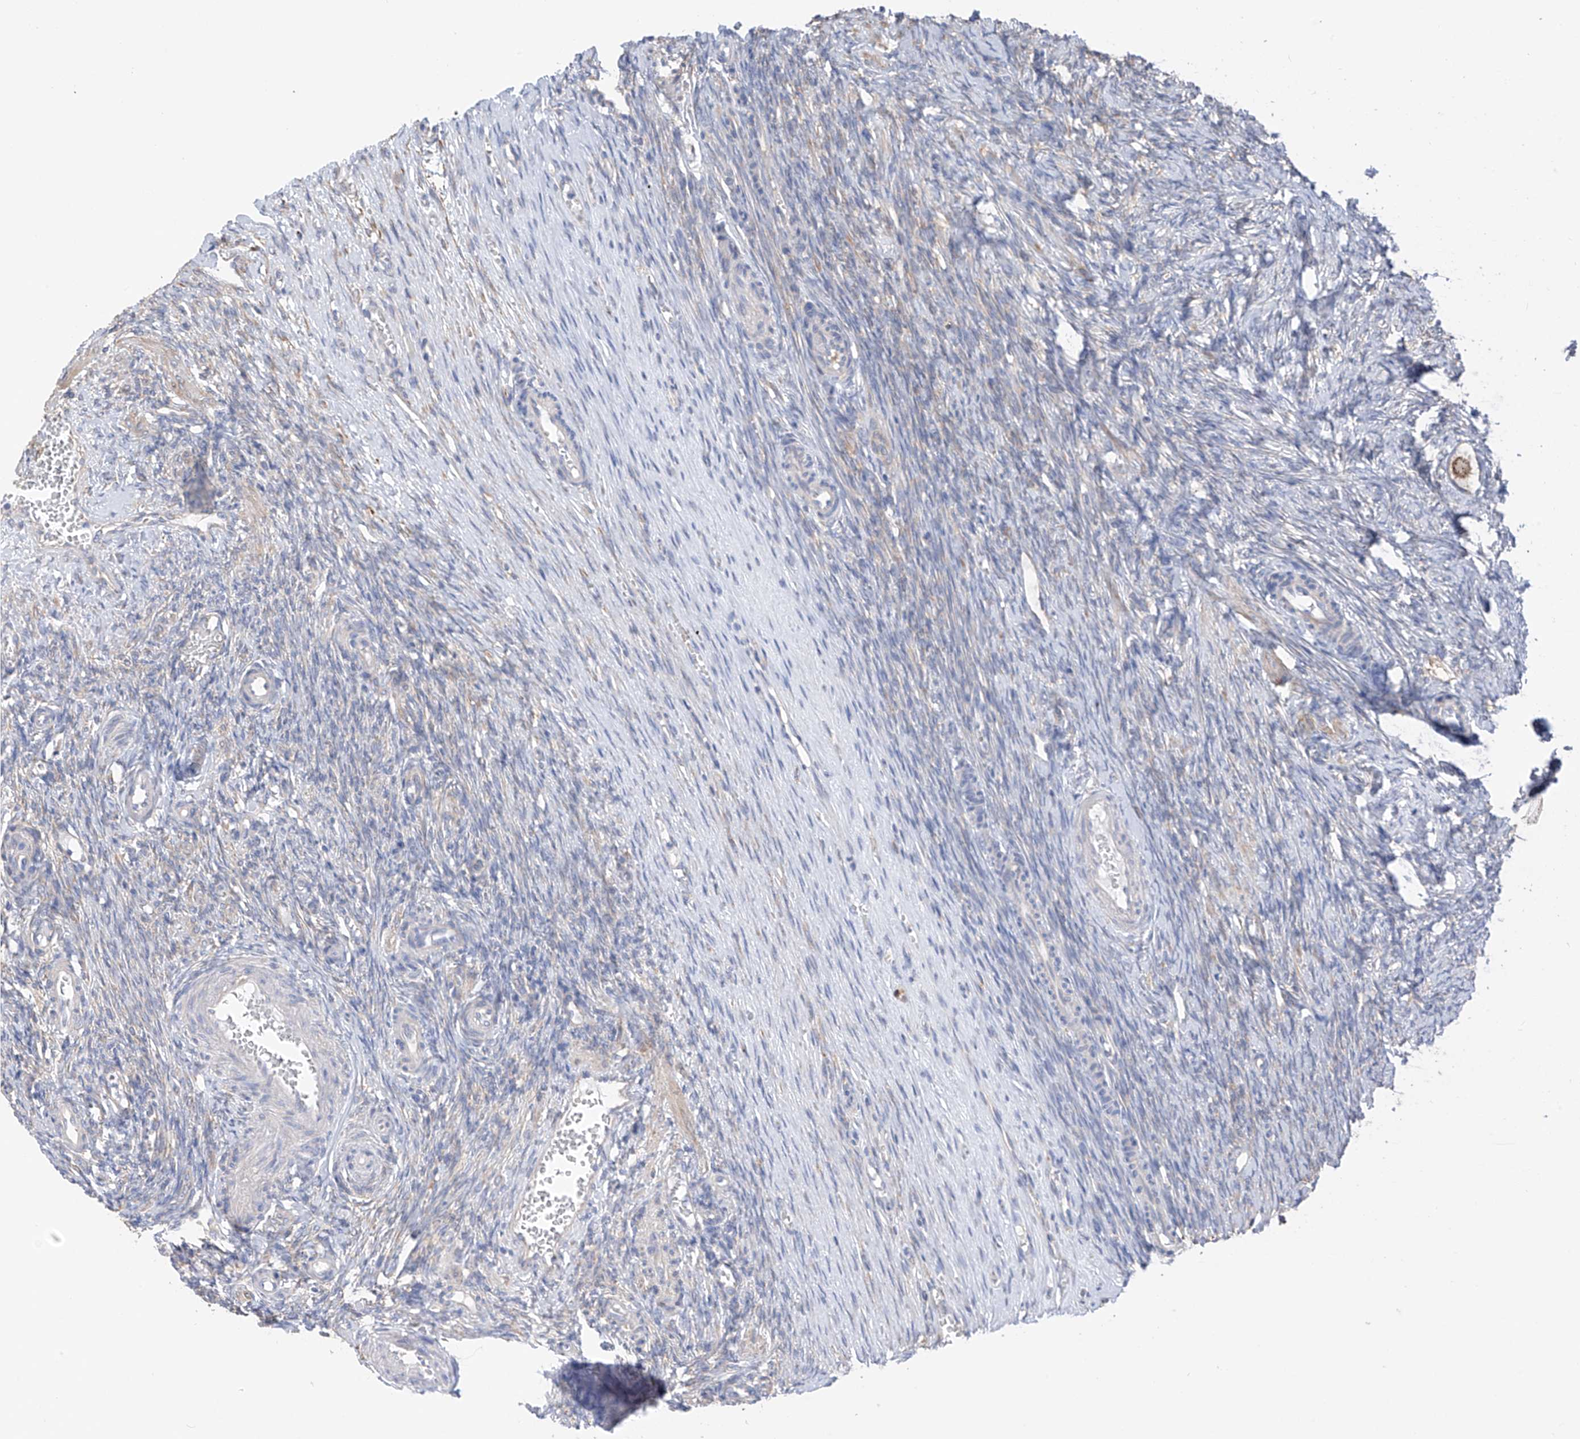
{"staining": {"intensity": "weak", "quantity": ">75%", "location": "cytoplasmic/membranous"}, "tissue": "ovary", "cell_type": "Follicle cells", "image_type": "normal", "snomed": [{"axis": "morphology", "description": "Adenocarcinoma, NOS"}, {"axis": "topography", "description": "Endometrium"}], "caption": "Ovary stained with IHC shows weak cytoplasmic/membranous staining in about >75% of follicle cells.", "gene": "REC8", "patient": {"sex": "female", "age": 32}}